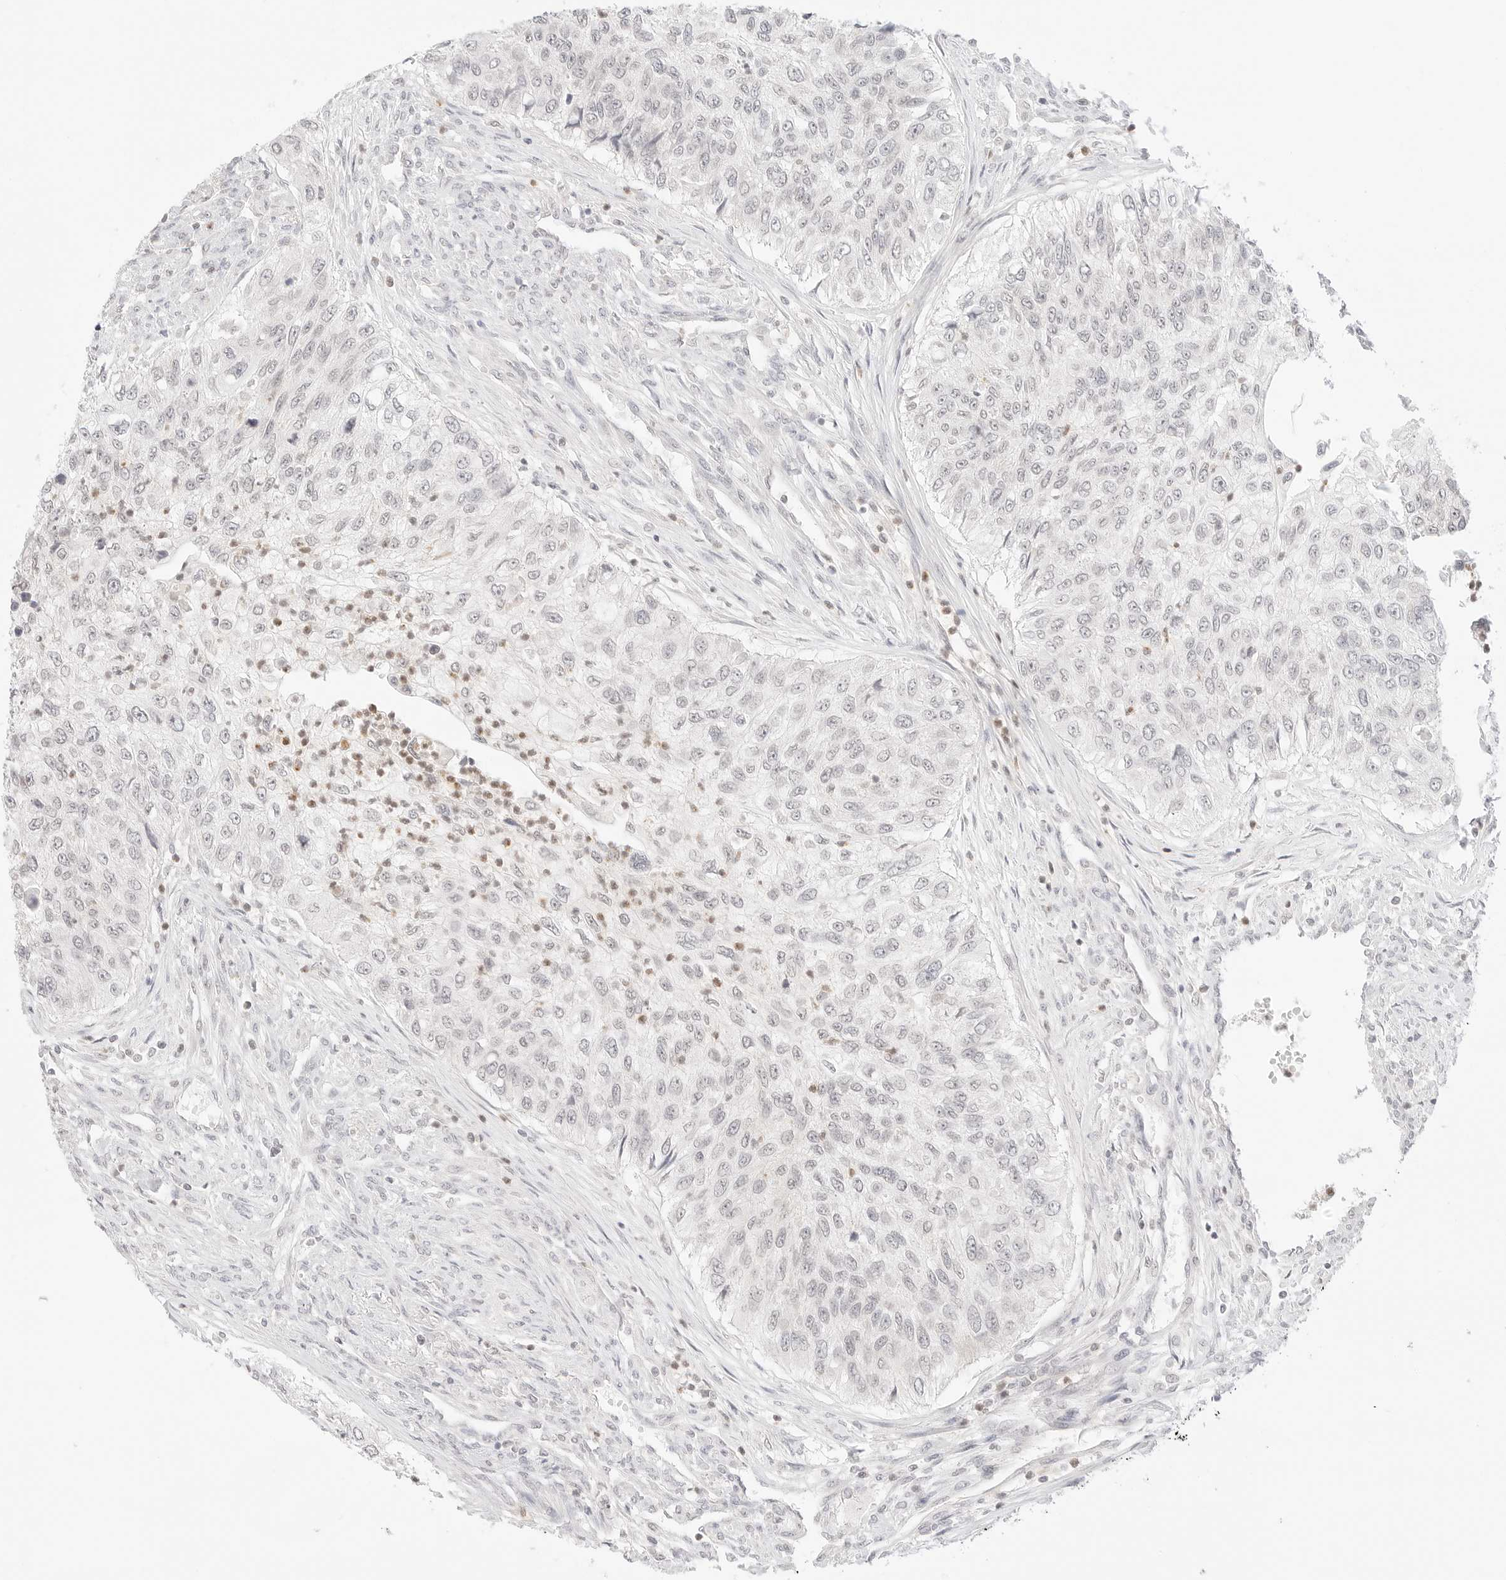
{"staining": {"intensity": "negative", "quantity": "none", "location": "none"}, "tissue": "urothelial cancer", "cell_type": "Tumor cells", "image_type": "cancer", "snomed": [{"axis": "morphology", "description": "Urothelial carcinoma, High grade"}, {"axis": "topography", "description": "Urinary bladder"}], "caption": "High-grade urothelial carcinoma was stained to show a protein in brown. There is no significant expression in tumor cells.", "gene": "GNAS", "patient": {"sex": "female", "age": 60}}